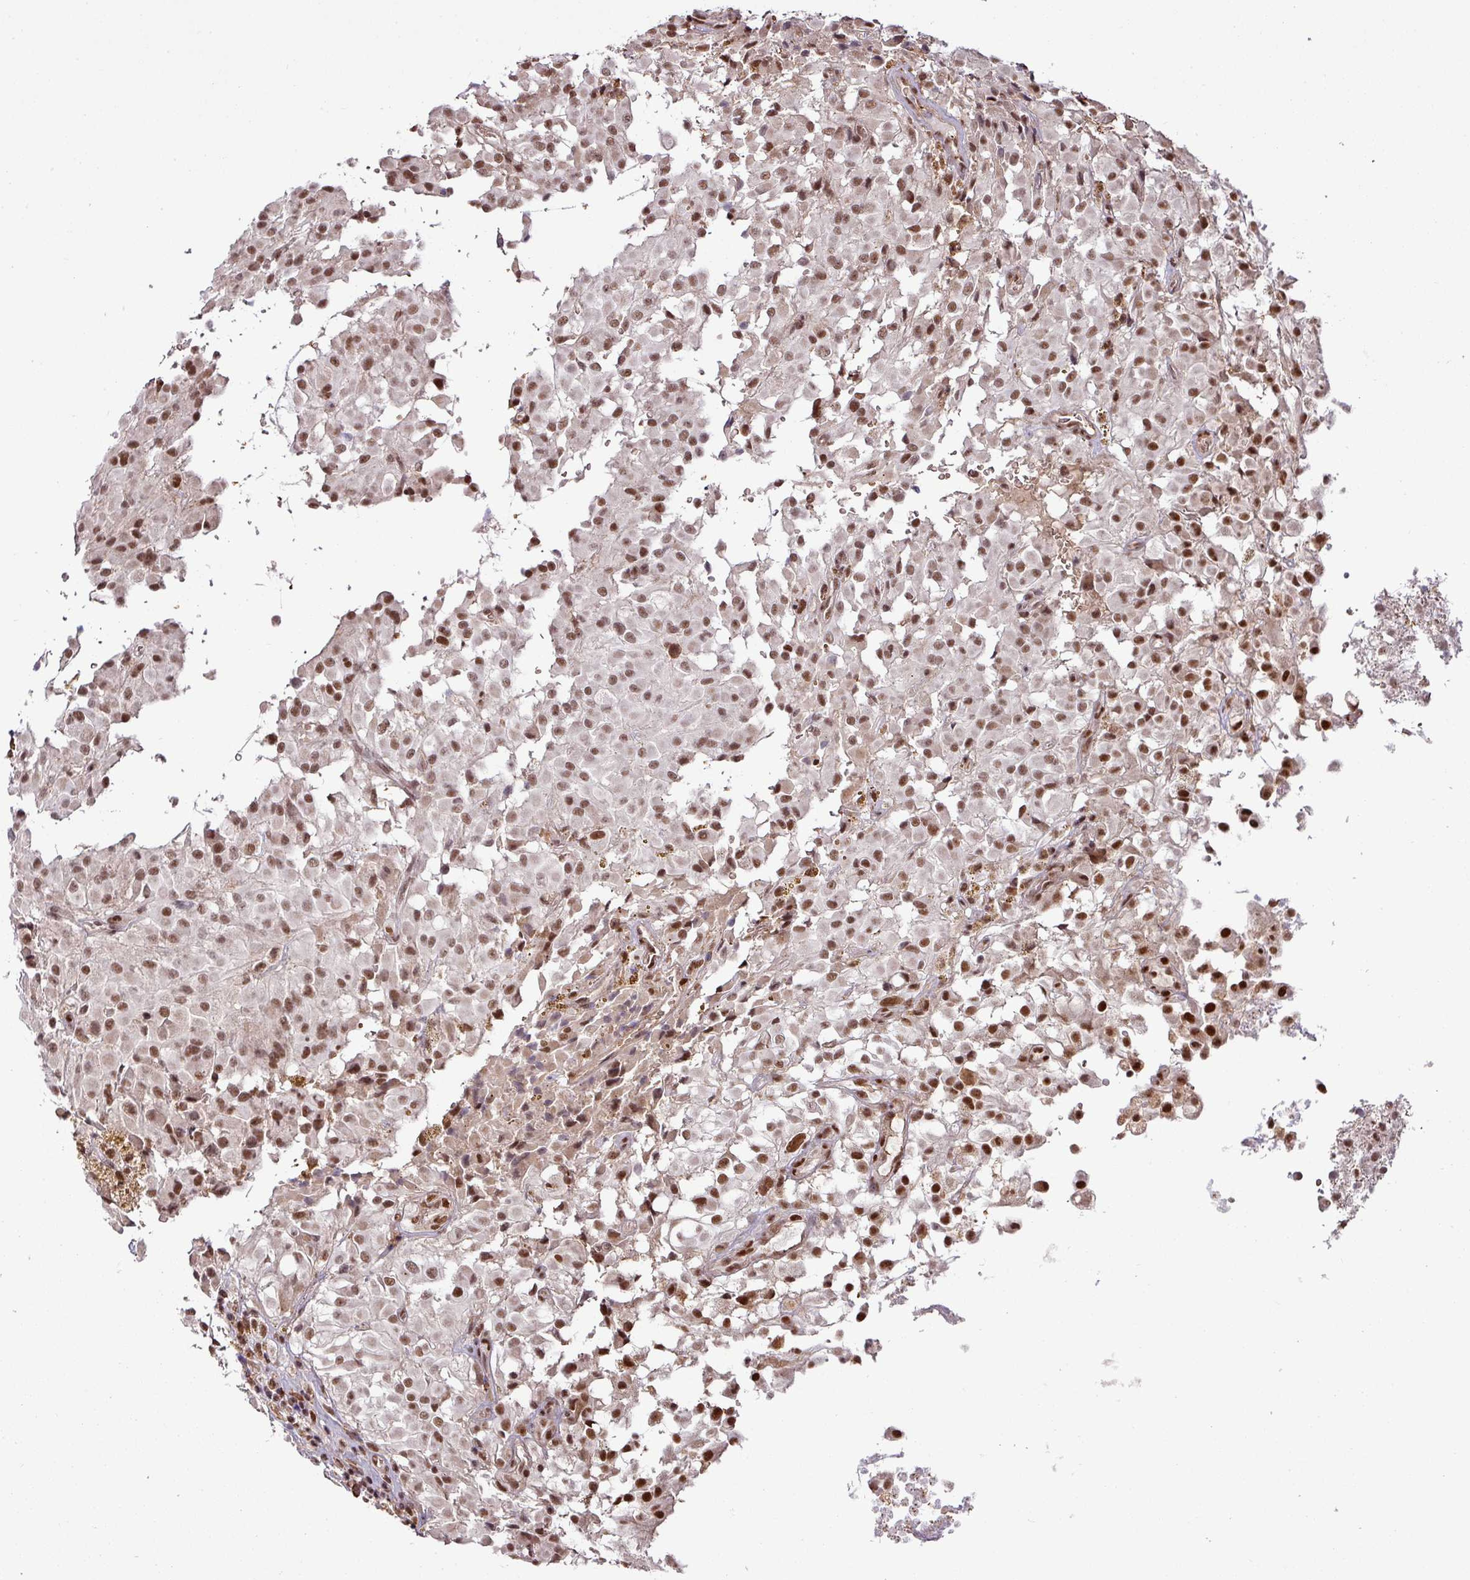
{"staining": {"intensity": "strong", "quantity": ">75%", "location": "nuclear"}, "tissue": "glioma", "cell_type": "Tumor cells", "image_type": "cancer", "snomed": [{"axis": "morphology", "description": "Glioma, malignant, High grade"}, {"axis": "topography", "description": "Brain"}], "caption": "IHC photomicrograph of glioma stained for a protein (brown), which shows high levels of strong nuclear positivity in about >75% of tumor cells.", "gene": "PHF23", "patient": {"sex": "female", "age": 59}}